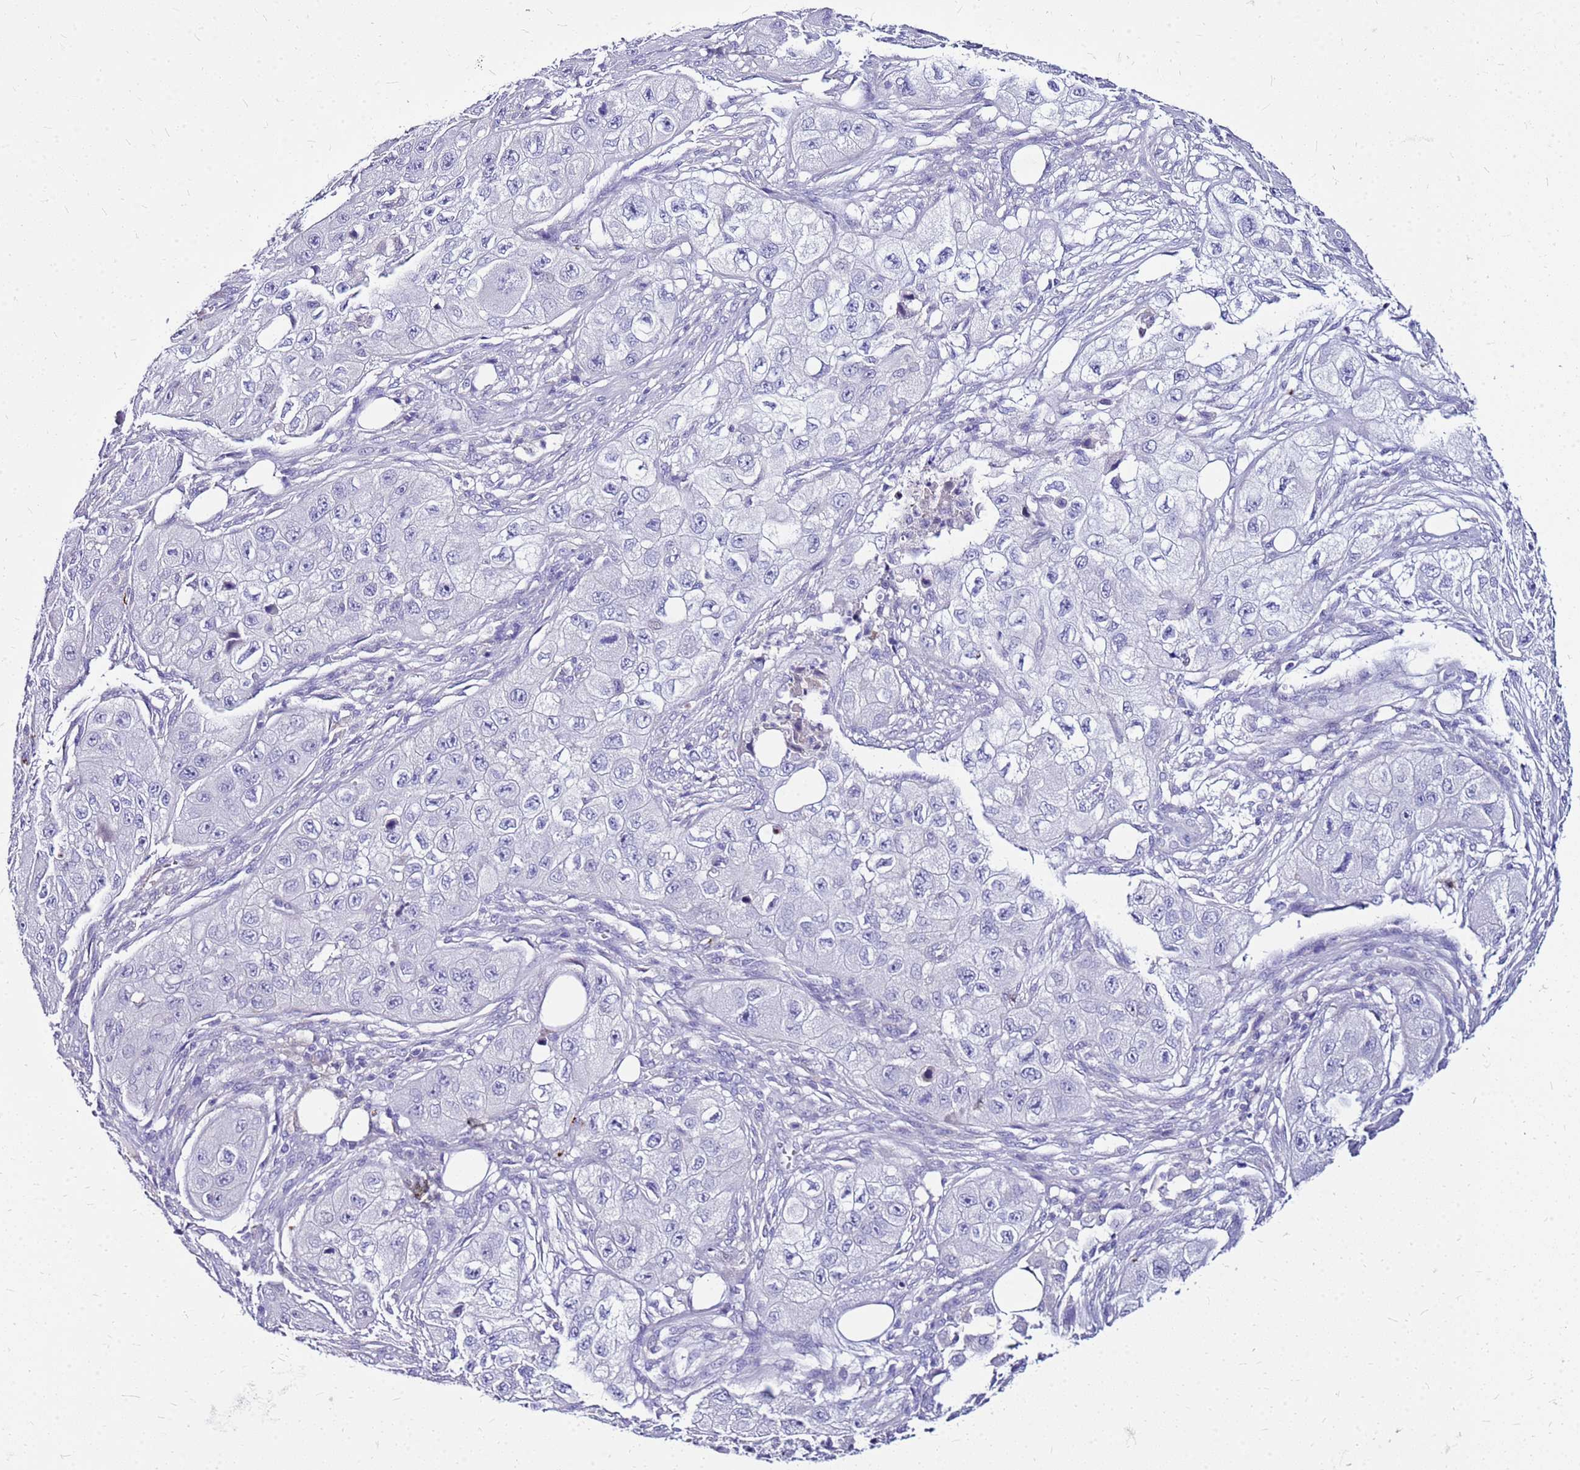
{"staining": {"intensity": "negative", "quantity": "none", "location": "none"}, "tissue": "skin cancer", "cell_type": "Tumor cells", "image_type": "cancer", "snomed": [{"axis": "morphology", "description": "Squamous cell carcinoma, NOS"}, {"axis": "topography", "description": "Skin"}, {"axis": "topography", "description": "Subcutis"}], "caption": "This is a histopathology image of IHC staining of skin cancer (squamous cell carcinoma), which shows no positivity in tumor cells. The staining was performed using DAB to visualize the protein expression in brown, while the nuclei were stained in blue with hematoxylin (Magnification: 20x).", "gene": "DCDC2B", "patient": {"sex": "male", "age": 73}}